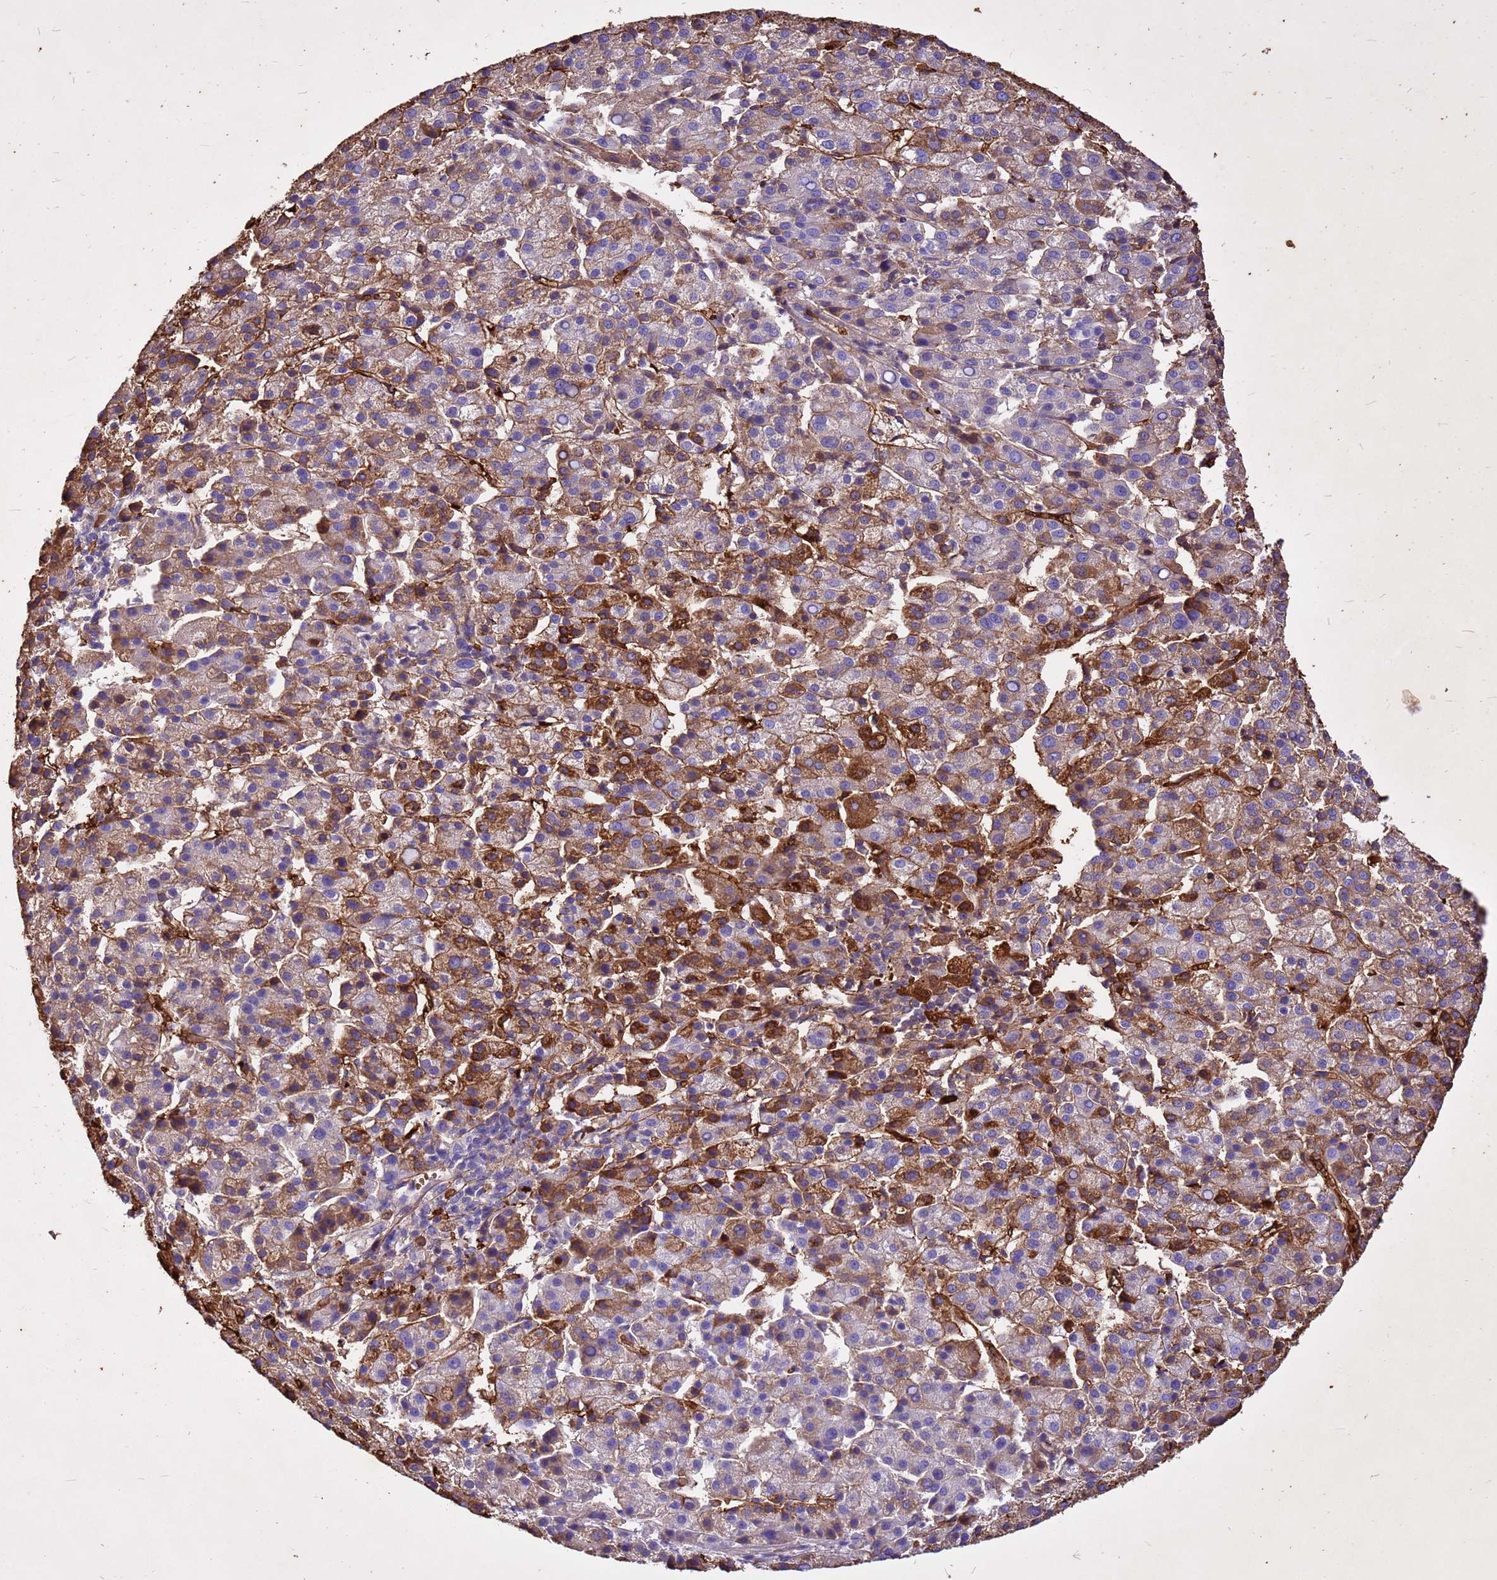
{"staining": {"intensity": "strong", "quantity": "<25%", "location": "cytoplasmic/membranous"}, "tissue": "liver cancer", "cell_type": "Tumor cells", "image_type": "cancer", "snomed": [{"axis": "morphology", "description": "Carcinoma, Hepatocellular, NOS"}, {"axis": "topography", "description": "Liver"}], "caption": "Hepatocellular carcinoma (liver) stained with DAB (3,3'-diaminobenzidine) immunohistochemistry demonstrates medium levels of strong cytoplasmic/membranous staining in about <25% of tumor cells. (IHC, brightfield microscopy, high magnification).", "gene": "HBA2", "patient": {"sex": "female", "age": 58}}